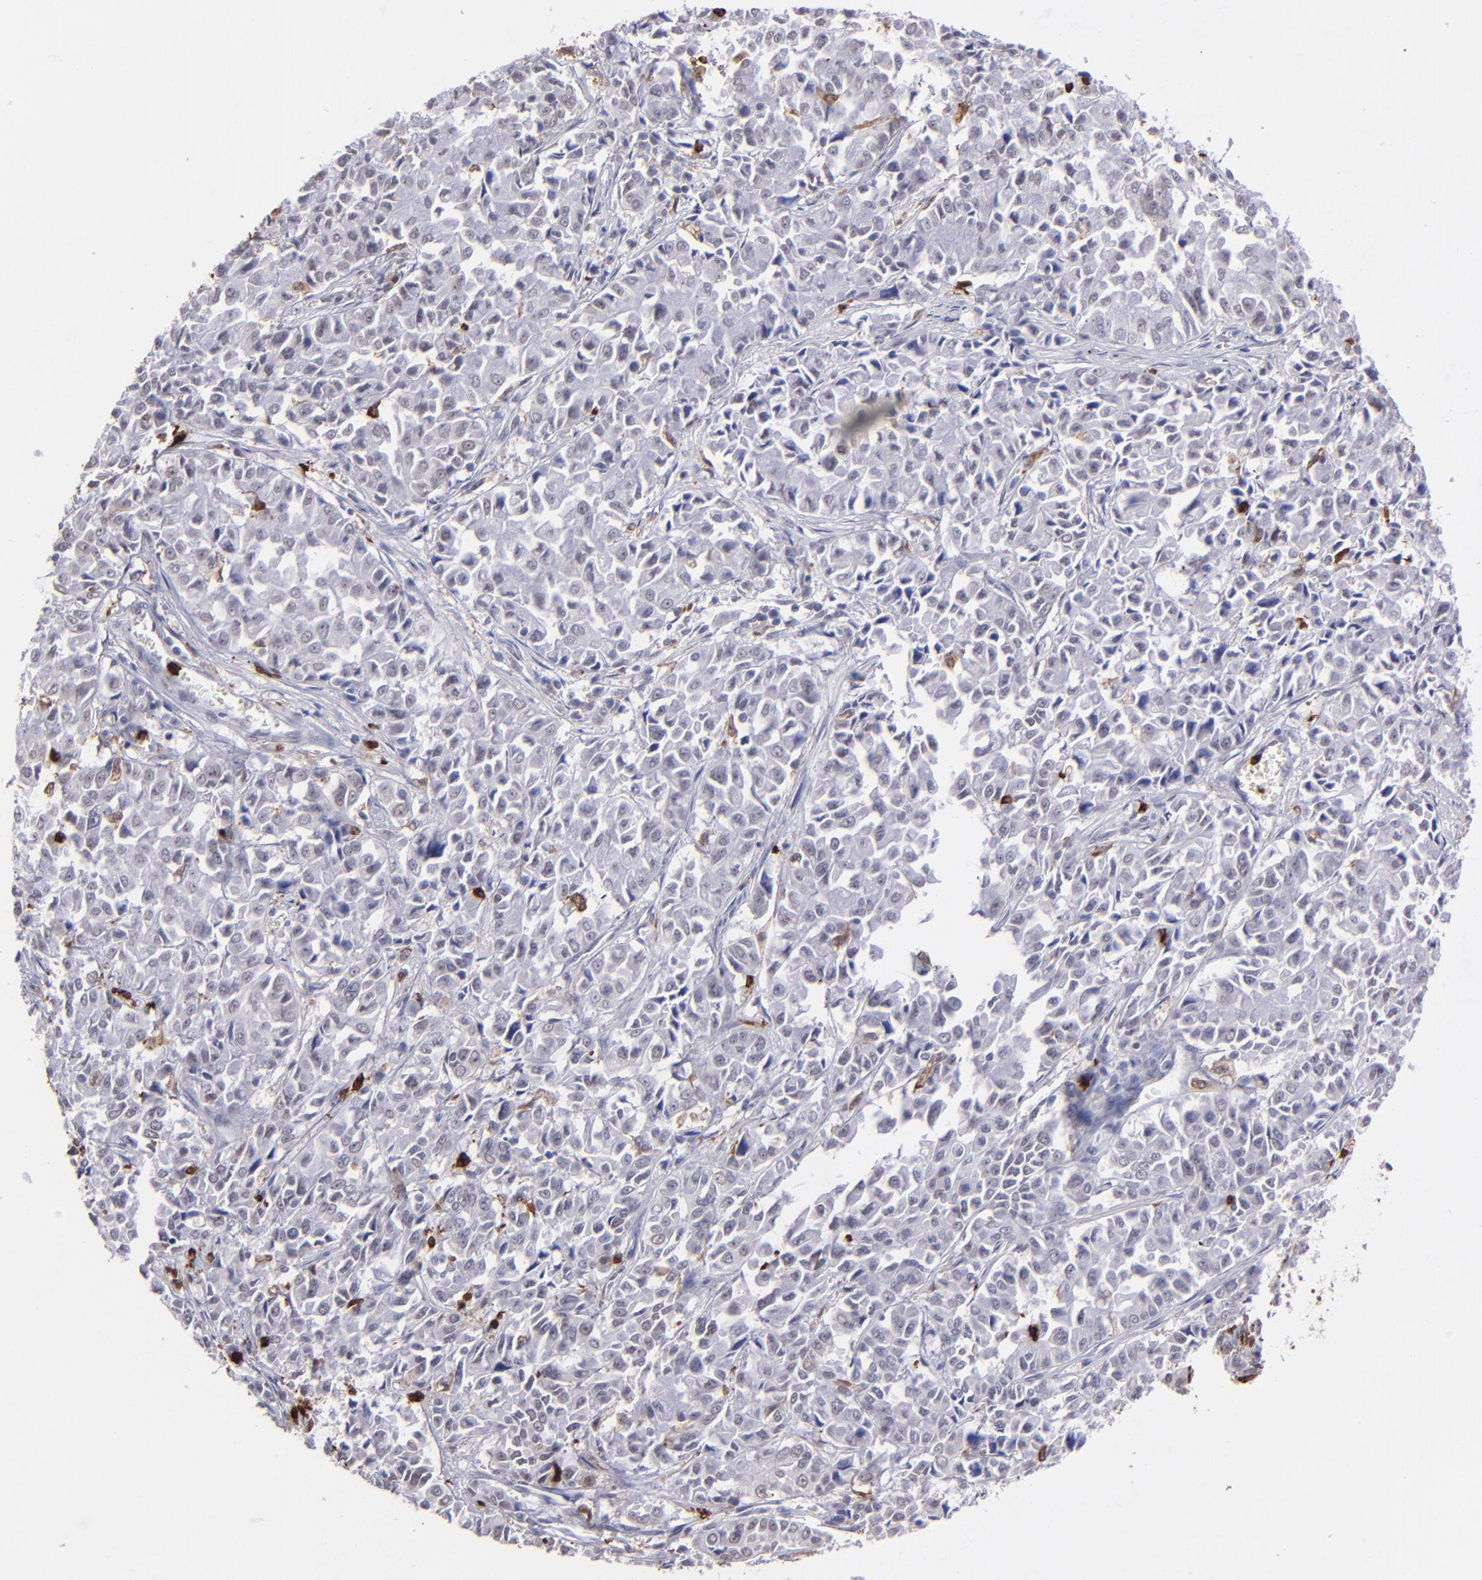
{"staining": {"intensity": "negative", "quantity": "none", "location": "none"}, "tissue": "pancreatic cancer", "cell_type": "Tumor cells", "image_type": "cancer", "snomed": [{"axis": "morphology", "description": "Adenocarcinoma, NOS"}, {"axis": "topography", "description": "Pancreas"}], "caption": "A high-resolution image shows immunohistochemistry staining of pancreatic adenocarcinoma, which displays no significant positivity in tumor cells. The staining was performed using DAB to visualize the protein expression in brown, while the nuclei were stained in blue with hematoxylin (Magnification: 20x).", "gene": "NCF2", "patient": {"sex": "female", "age": 52}}